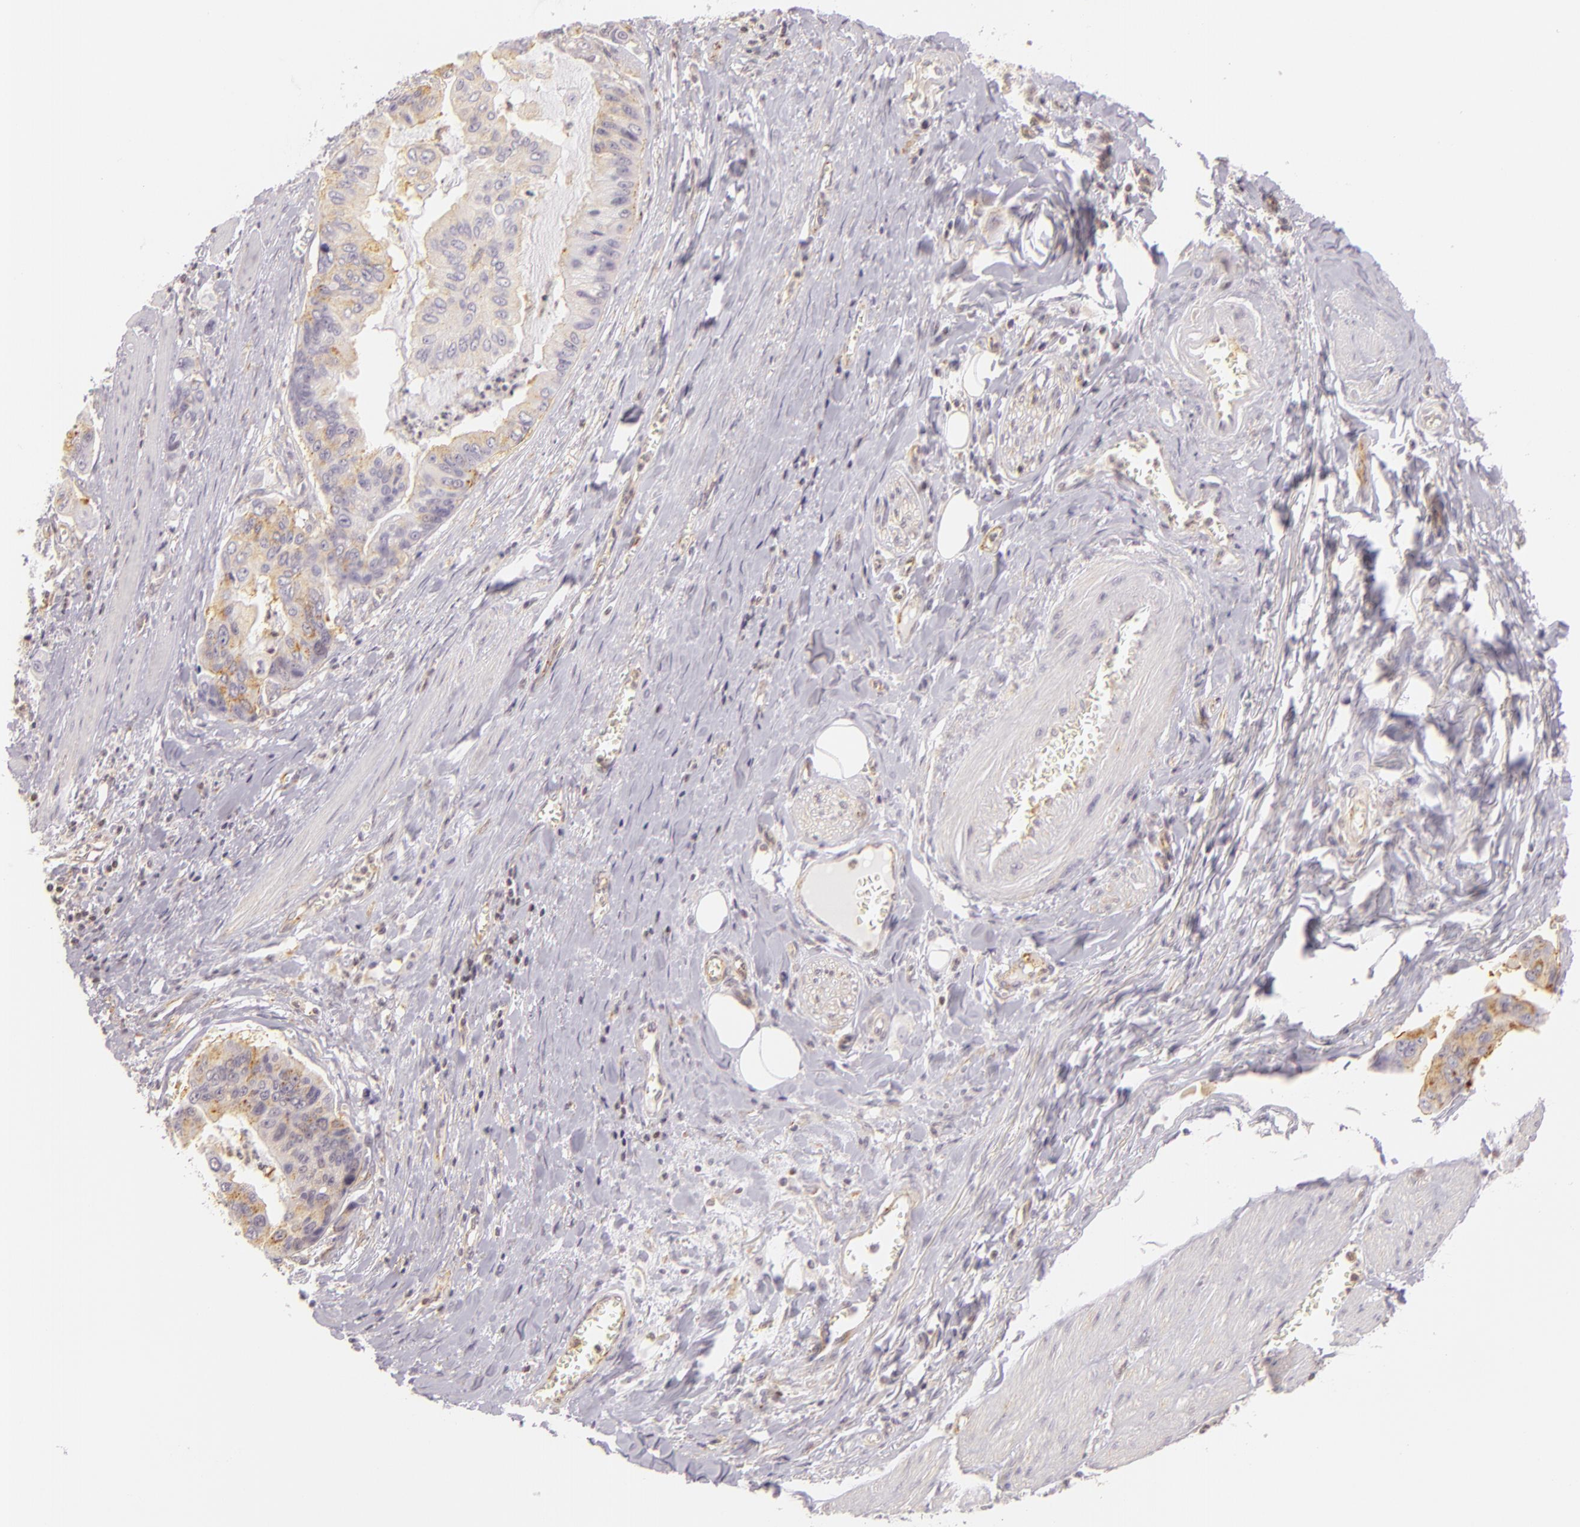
{"staining": {"intensity": "weak", "quantity": "<25%", "location": "cytoplasmic/membranous"}, "tissue": "stomach cancer", "cell_type": "Tumor cells", "image_type": "cancer", "snomed": [{"axis": "morphology", "description": "Adenocarcinoma, NOS"}, {"axis": "topography", "description": "Stomach, upper"}], "caption": "This is a histopathology image of IHC staining of stomach adenocarcinoma, which shows no positivity in tumor cells.", "gene": "IMPDH1", "patient": {"sex": "male", "age": 80}}